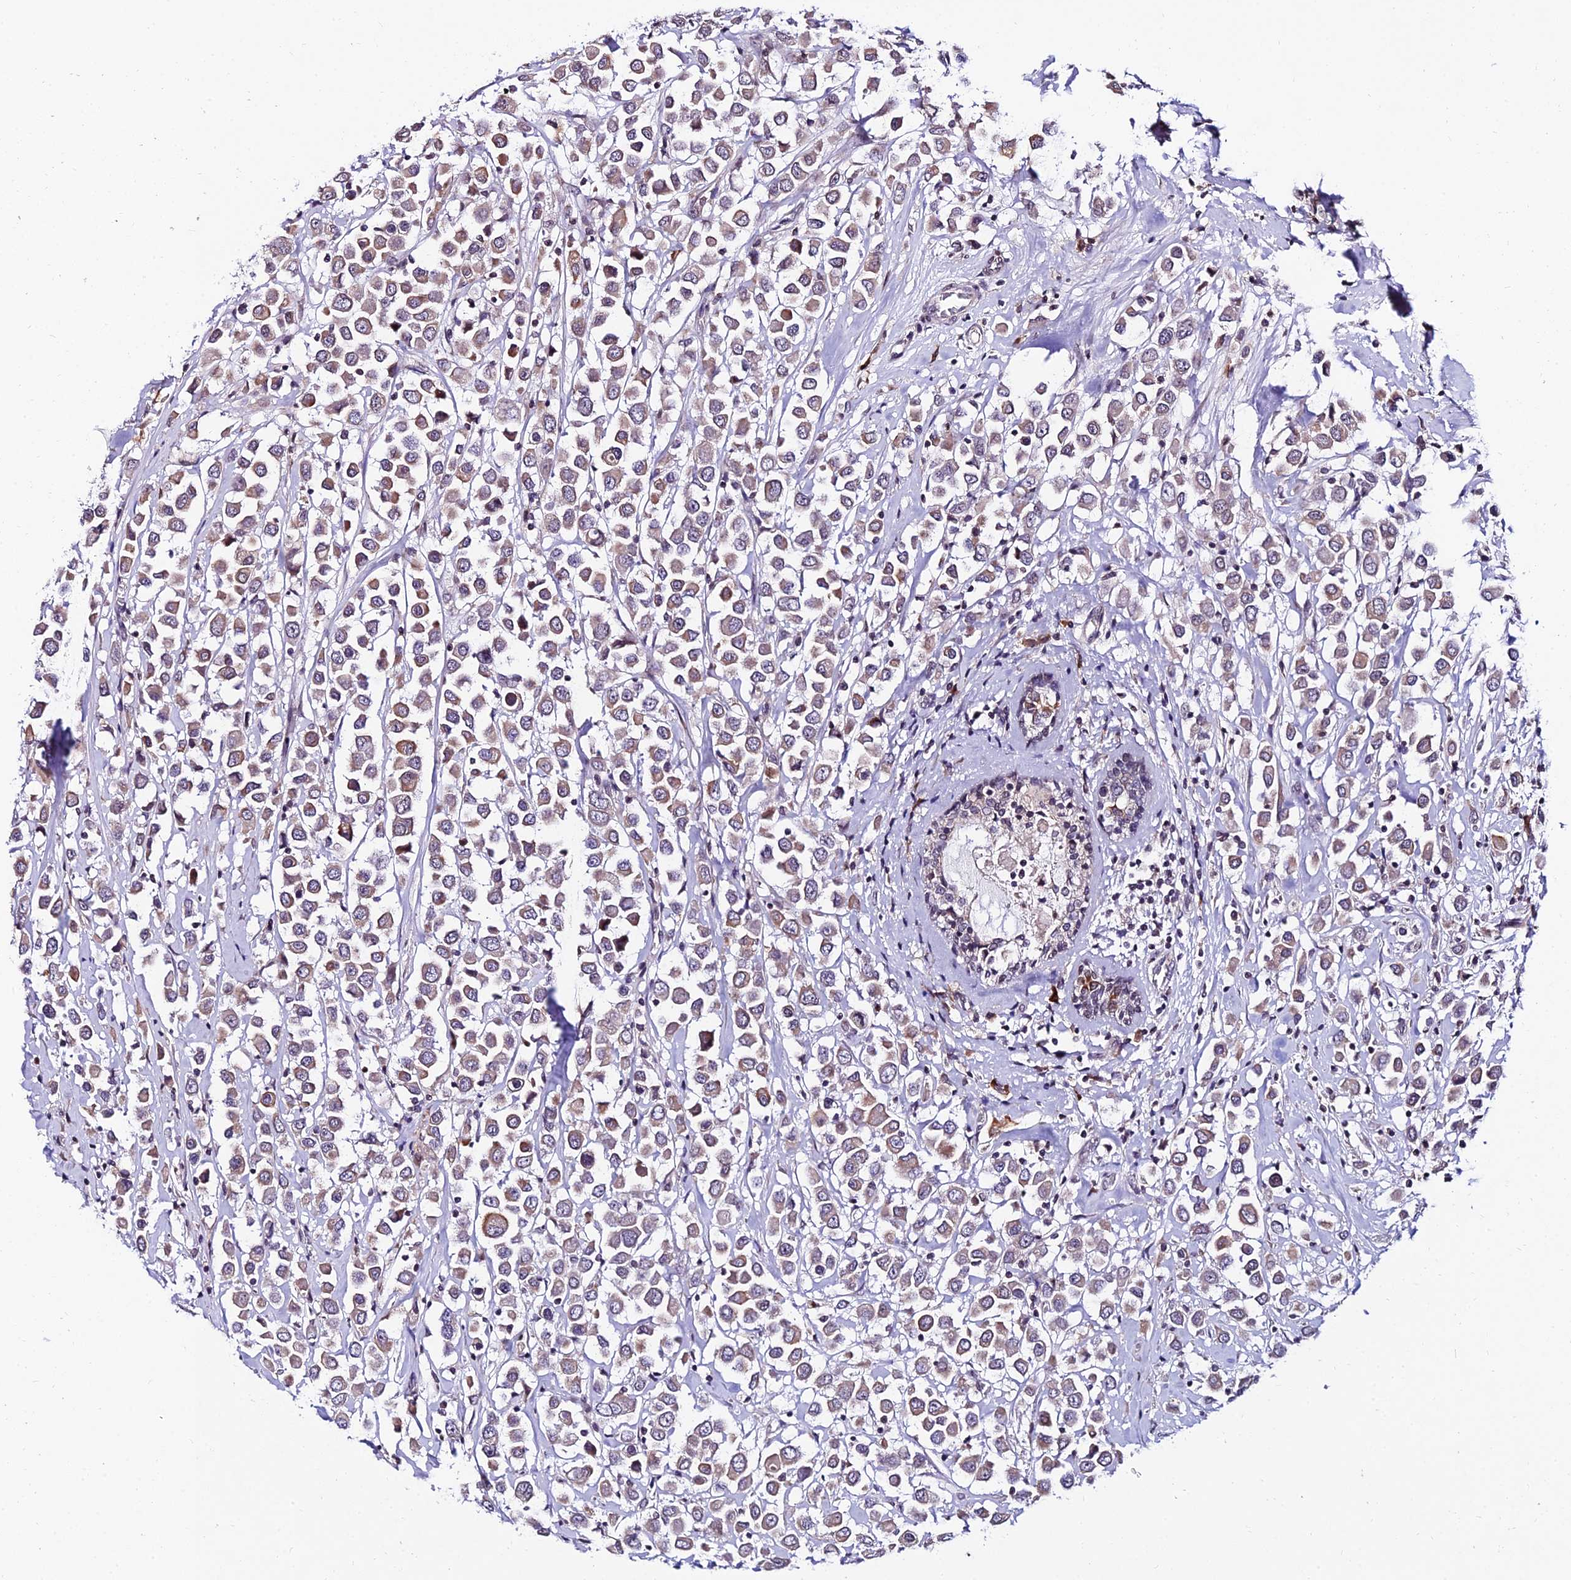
{"staining": {"intensity": "weak", "quantity": ">75%", "location": "cytoplasmic/membranous"}, "tissue": "breast cancer", "cell_type": "Tumor cells", "image_type": "cancer", "snomed": [{"axis": "morphology", "description": "Duct carcinoma"}, {"axis": "topography", "description": "Breast"}], "caption": "Immunohistochemical staining of breast invasive ductal carcinoma displays low levels of weak cytoplasmic/membranous protein expression in approximately >75% of tumor cells.", "gene": "CDNF", "patient": {"sex": "female", "age": 61}}